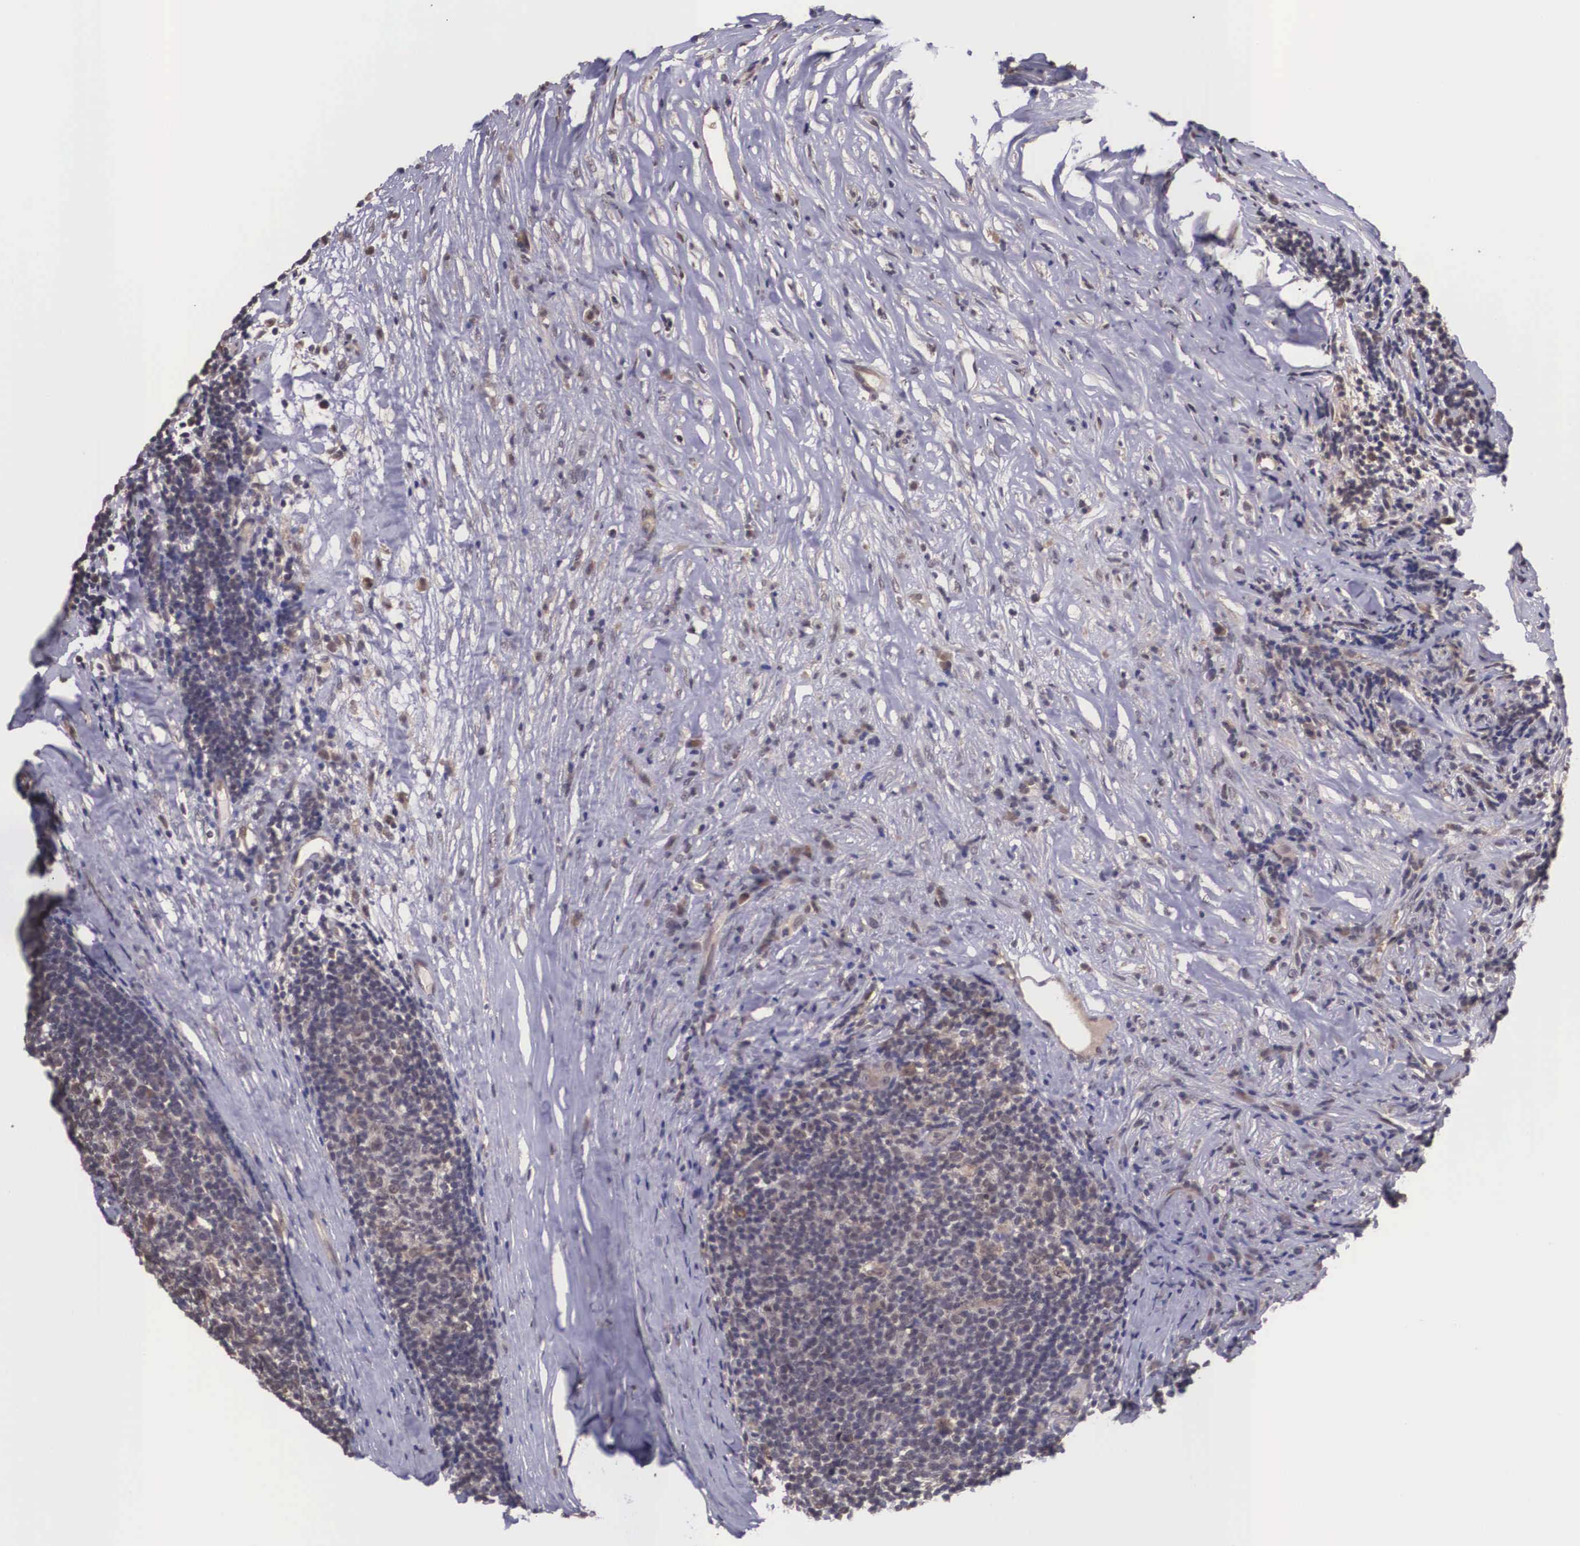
{"staining": {"intensity": "weak", "quantity": ">75%", "location": "cytoplasmic/membranous"}, "tissue": "lymphoma", "cell_type": "Tumor cells", "image_type": "cancer", "snomed": [{"axis": "morphology", "description": "Malignant lymphoma, non-Hodgkin's type, Low grade"}, {"axis": "topography", "description": "Lymph node"}], "caption": "IHC staining of low-grade malignant lymphoma, non-Hodgkin's type, which exhibits low levels of weak cytoplasmic/membranous expression in approximately >75% of tumor cells indicating weak cytoplasmic/membranous protein expression. The staining was performed using DAB (brown) for protein detection and nuclei were counterstained in hematoxylin (blue).", "gene": "VASH1", "patient": {"sex": "male", "age": 74}}